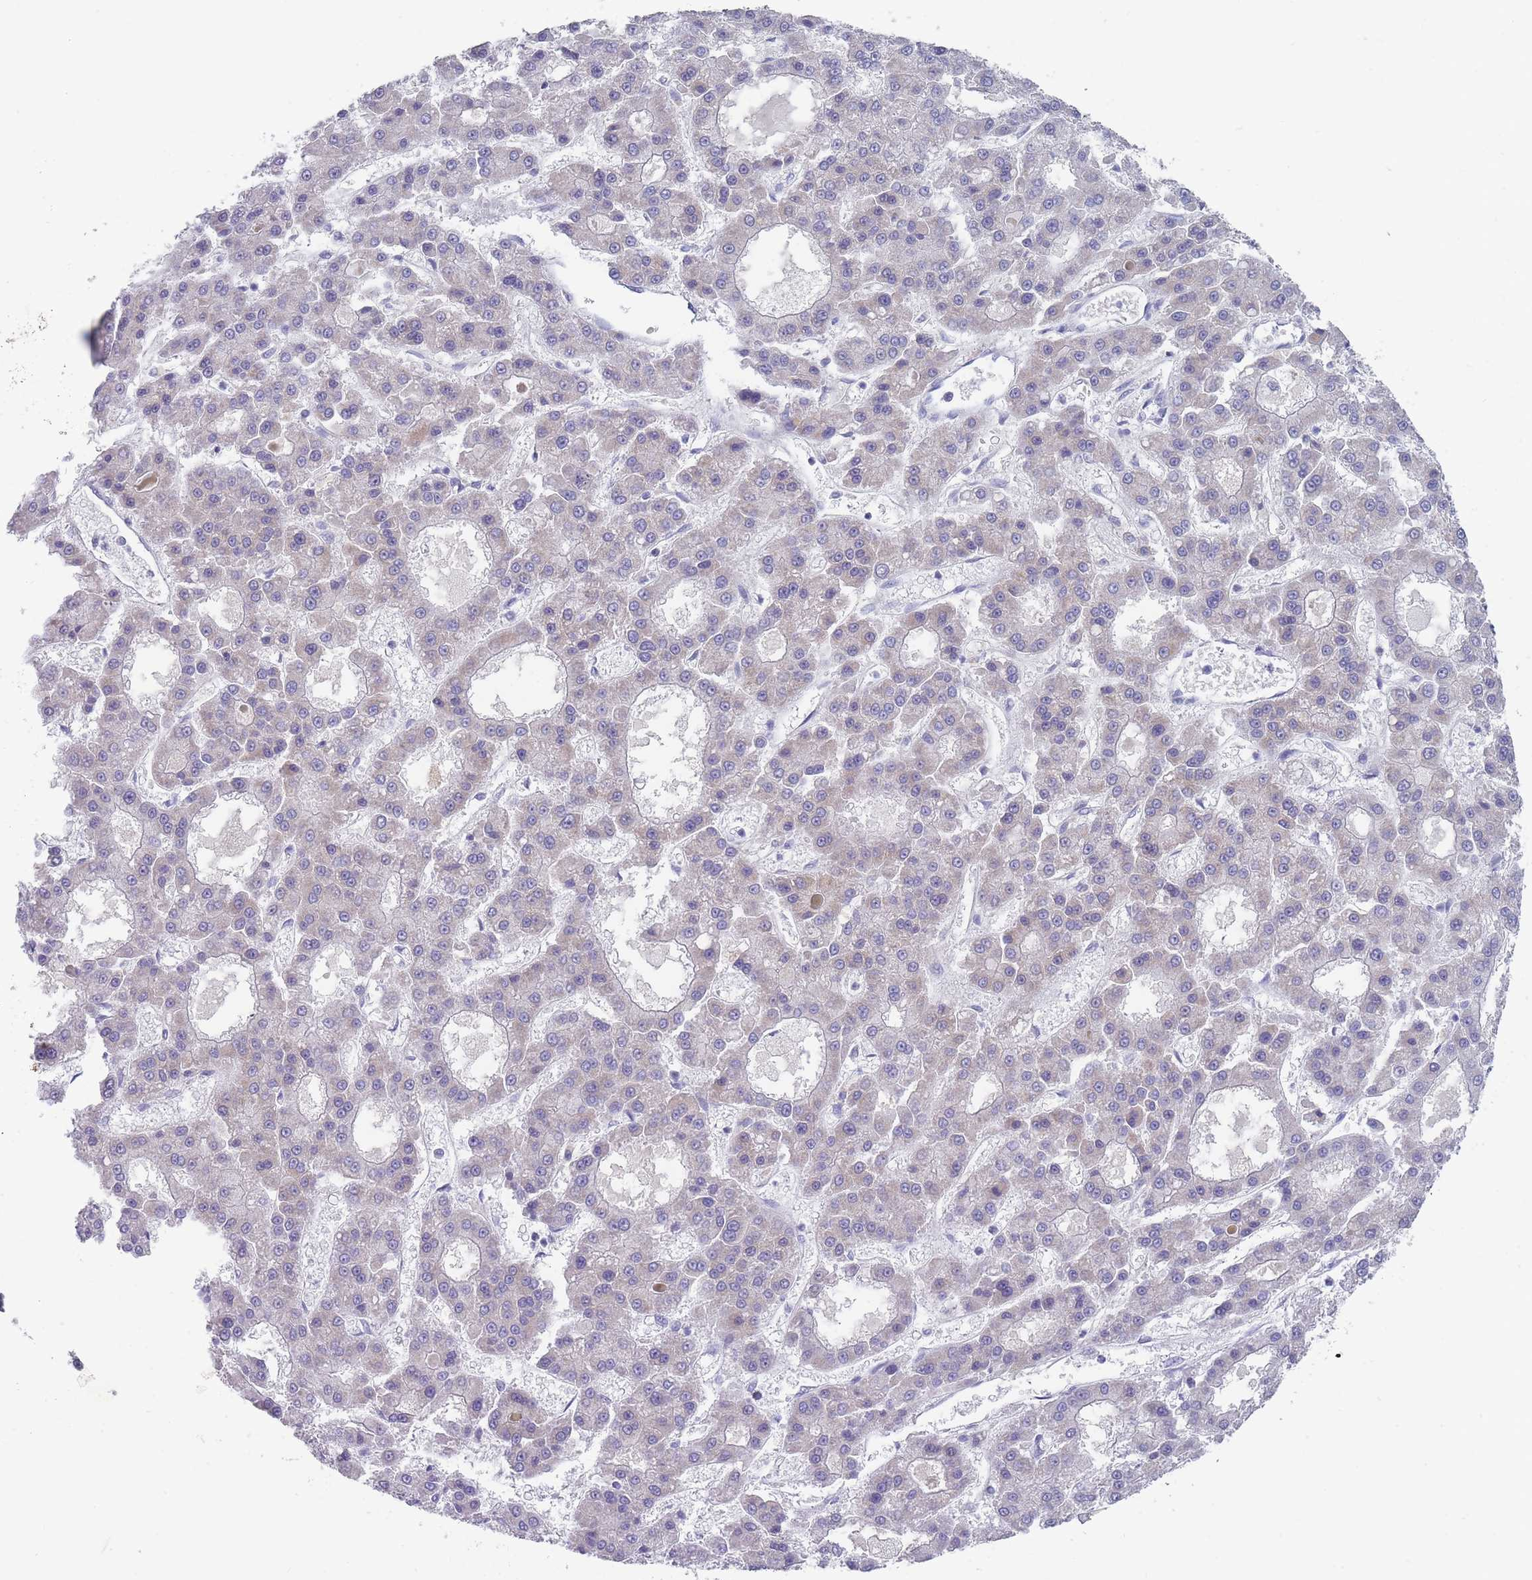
{"staining": {"intensity": "negative", "quantity": "none", "location": "none"}, "tissue": "liver cancer", "cell_type": "Tumor cells", "image_type": "cancer", "snomed": [{"axis": "morphology", "description": "Carcinoma, Hepatocellular, NOS"}, {"axis": "topography", "description": "Liver"}], "caption": "Immunohistochemistry (IHC) histopathology image of neoplastic tissue: liver hepatocellular carcinoma stained with DAB reveals no significant protein expression in tumor cells.", "gene": "MRPS14", "patient": {"sex": "male", "age": 70}}